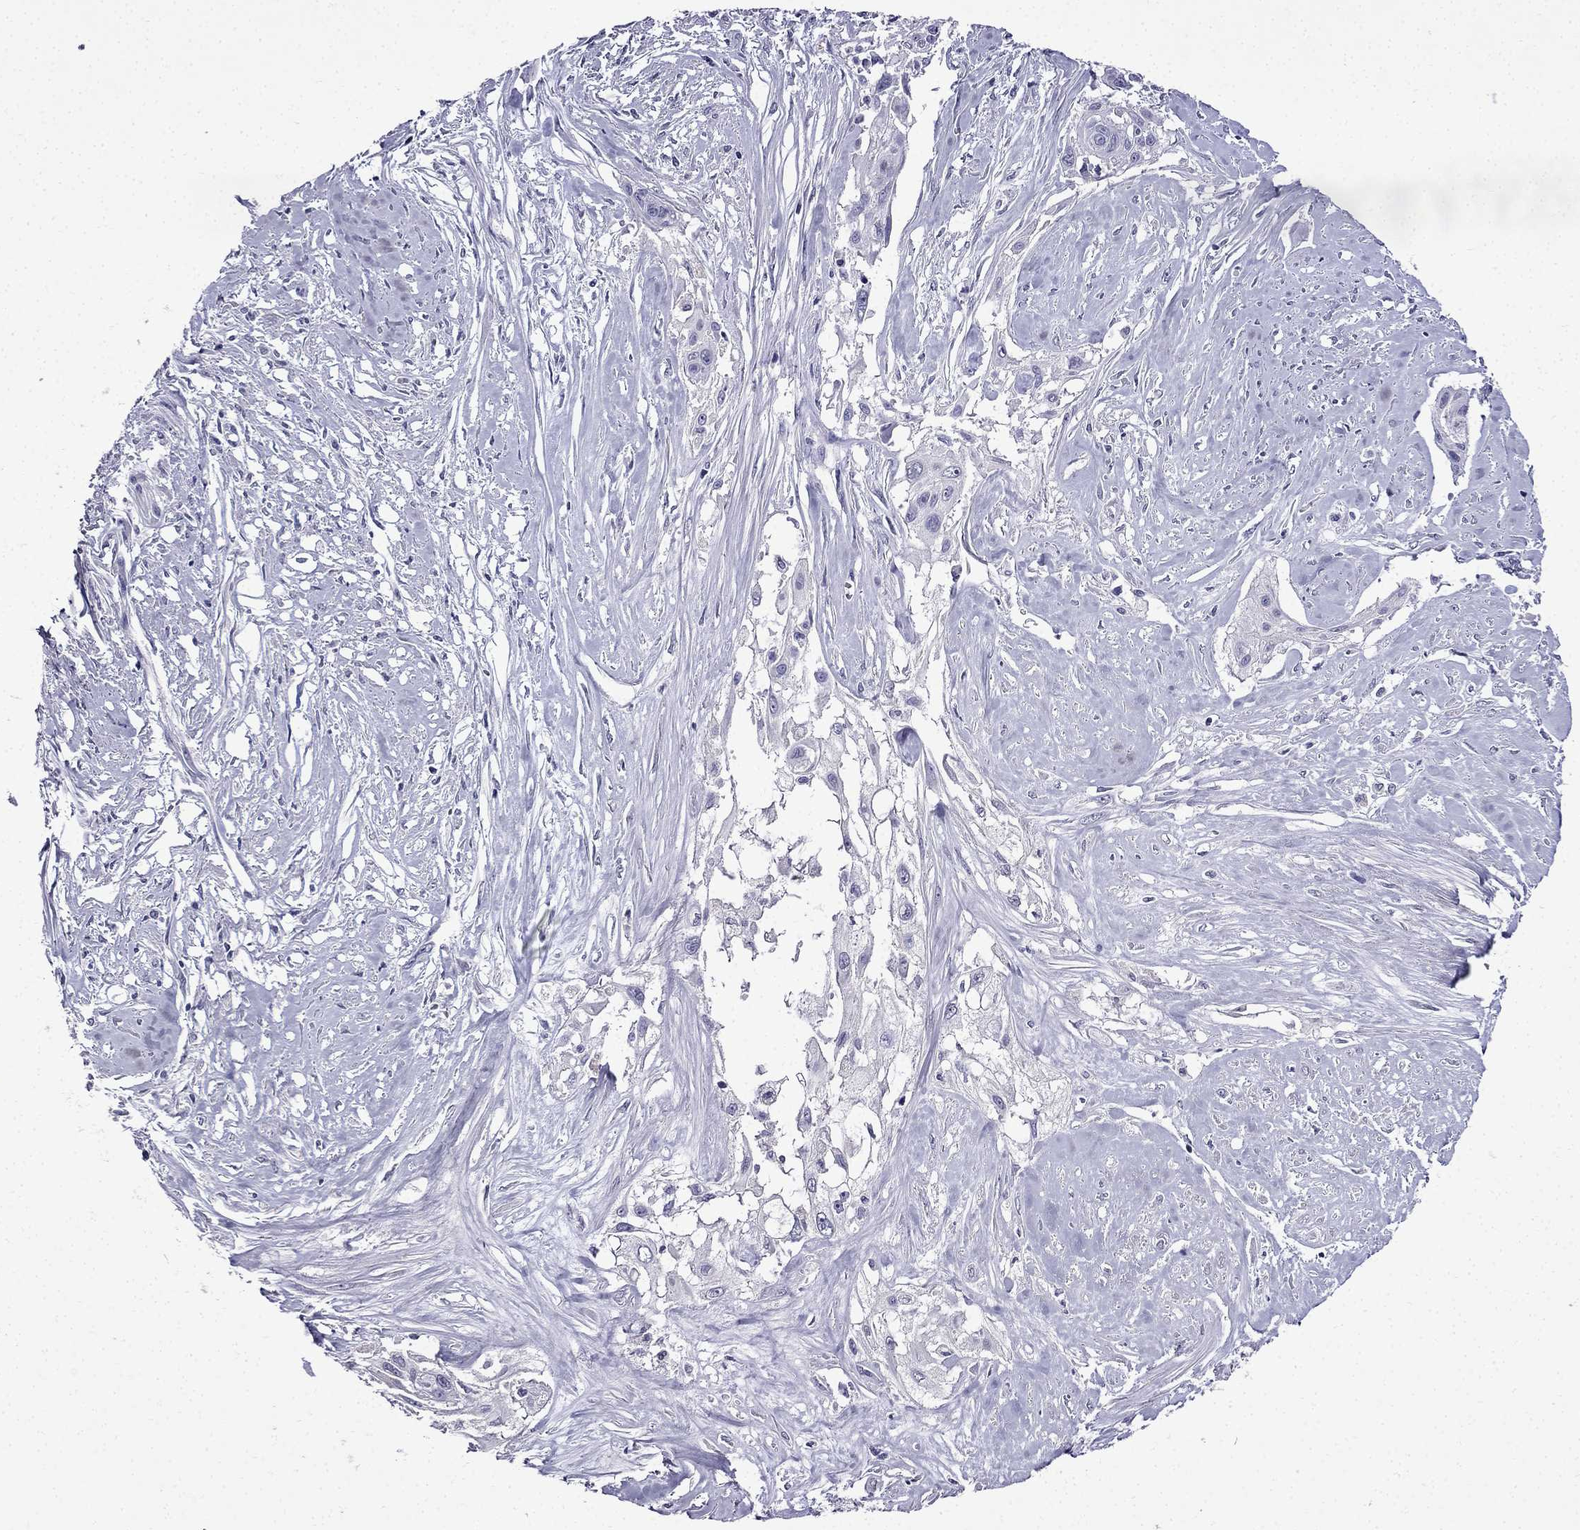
{"staining": {"intensity": "negative", "quantity": "none", "location": "none"}, "tissue": "cervical cancer", "cell_type": "Tumor cells", "image_type": "cancer", "snomed": [{"axis": "morphology", "description": "Squamous cell carcinoma, NOS"}, {"axis": "topography", "description": "Cervix"}], "caption": "Immunohistochemical staining of human cervical squamous cell carcinoma shows no significant staining in tumor cells. (DAB (3,3'-diaminobenzidine) immunohistochemistry visualized using brightfield microscopy, high magnification).", "gene": "DNAH17", "patient": {"sex": "female", "age": 49}}